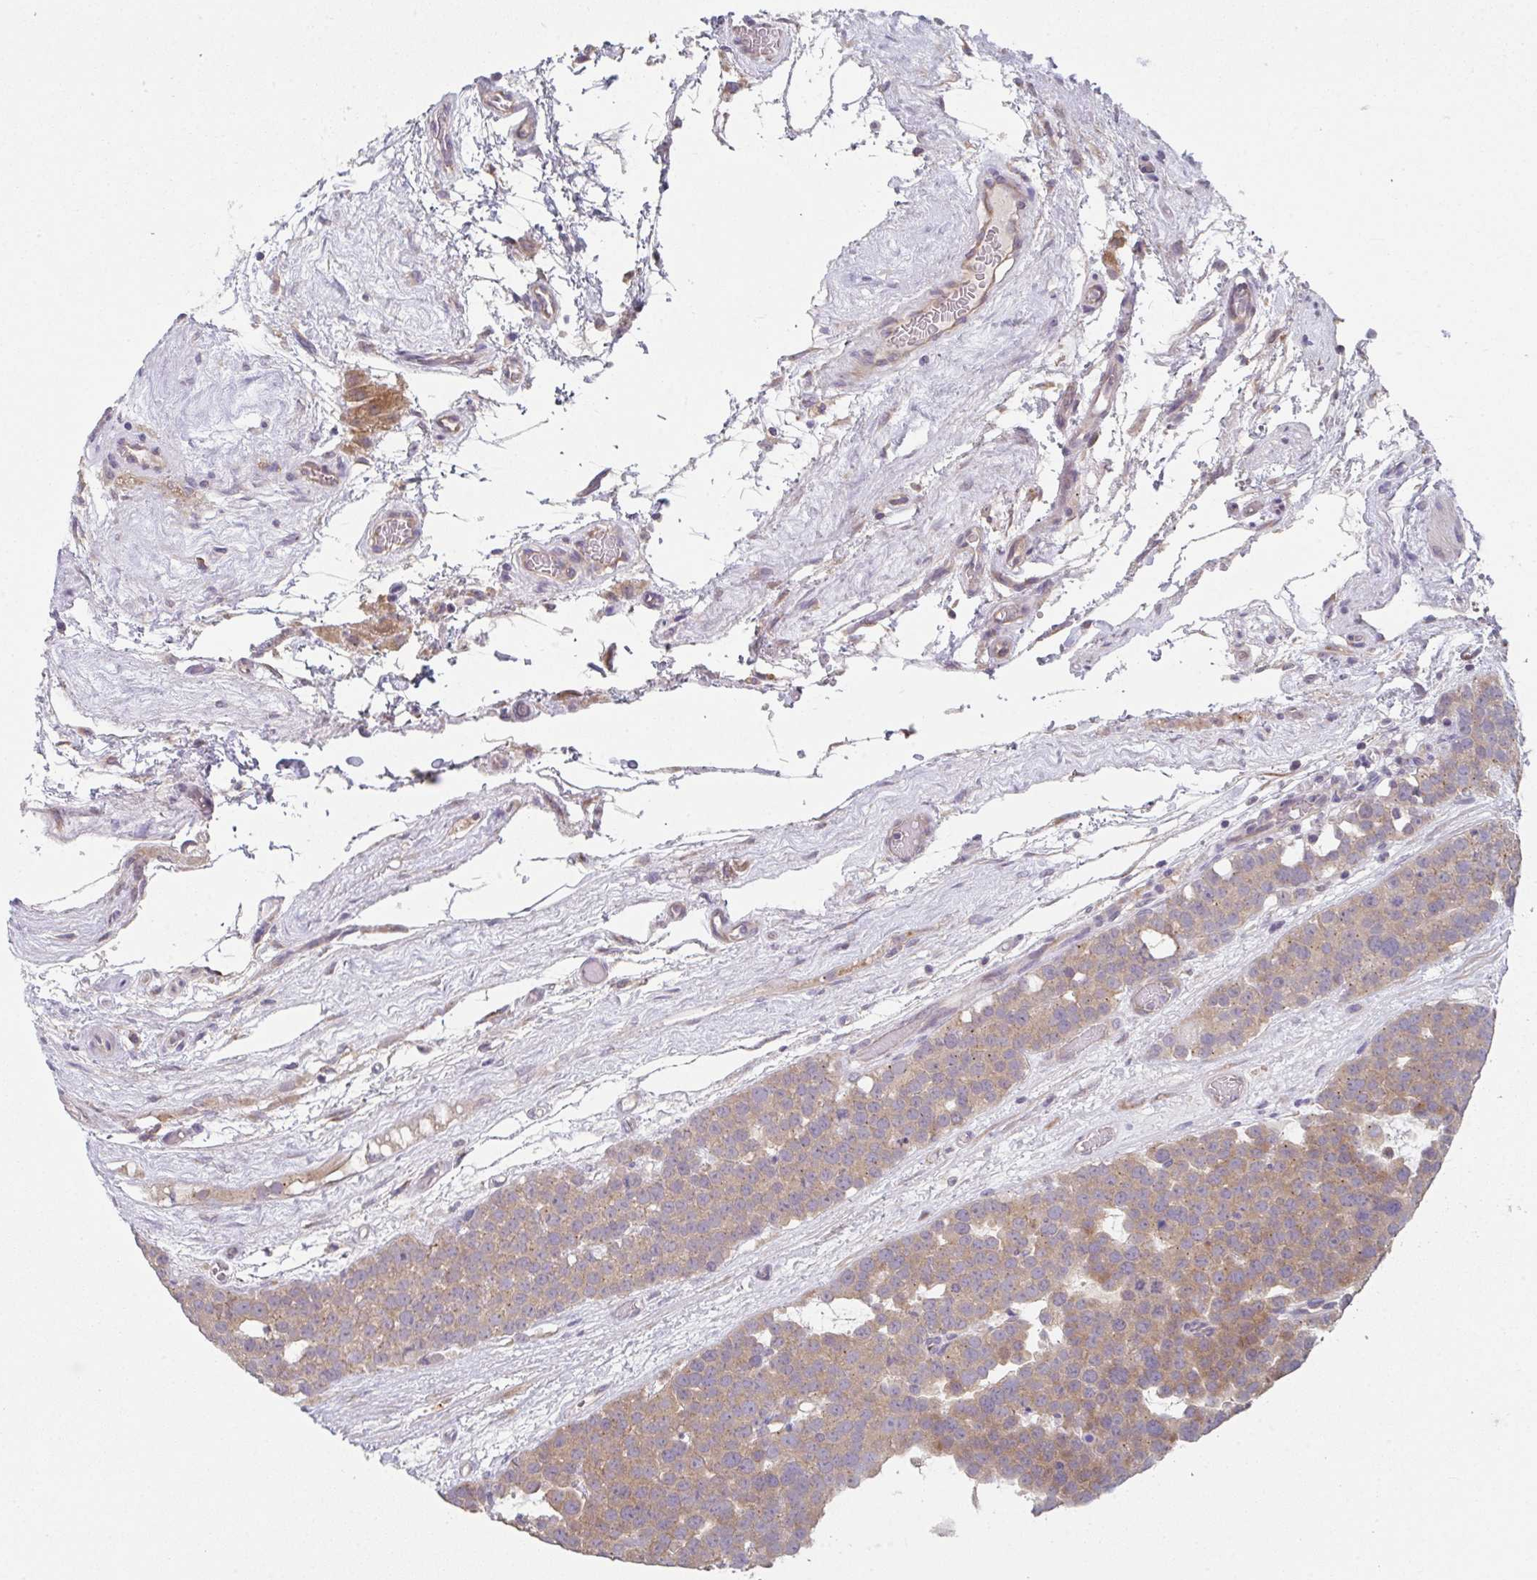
{"staining": {"intensity": "weak", "quantity": ">75%", "location": "cytoplasmic/membranous"}, "tissue": "testis cancer", "cell_type": "Tumor cells", "image_type": "cancer", "snomed": [{"axis": "morphology", "description": "Seminoma, NOS"}, {"axis": "topography", "description": "Testis"}], "caption": "Testis cancer (seminoma) tissue exhibits weak cytoplasmic/membranous staining in about >75% of tumor cells, visualized by immunohistochemistry.", "gene": "TSPAN31", "patient": {"sex": "male", "age": 71}}